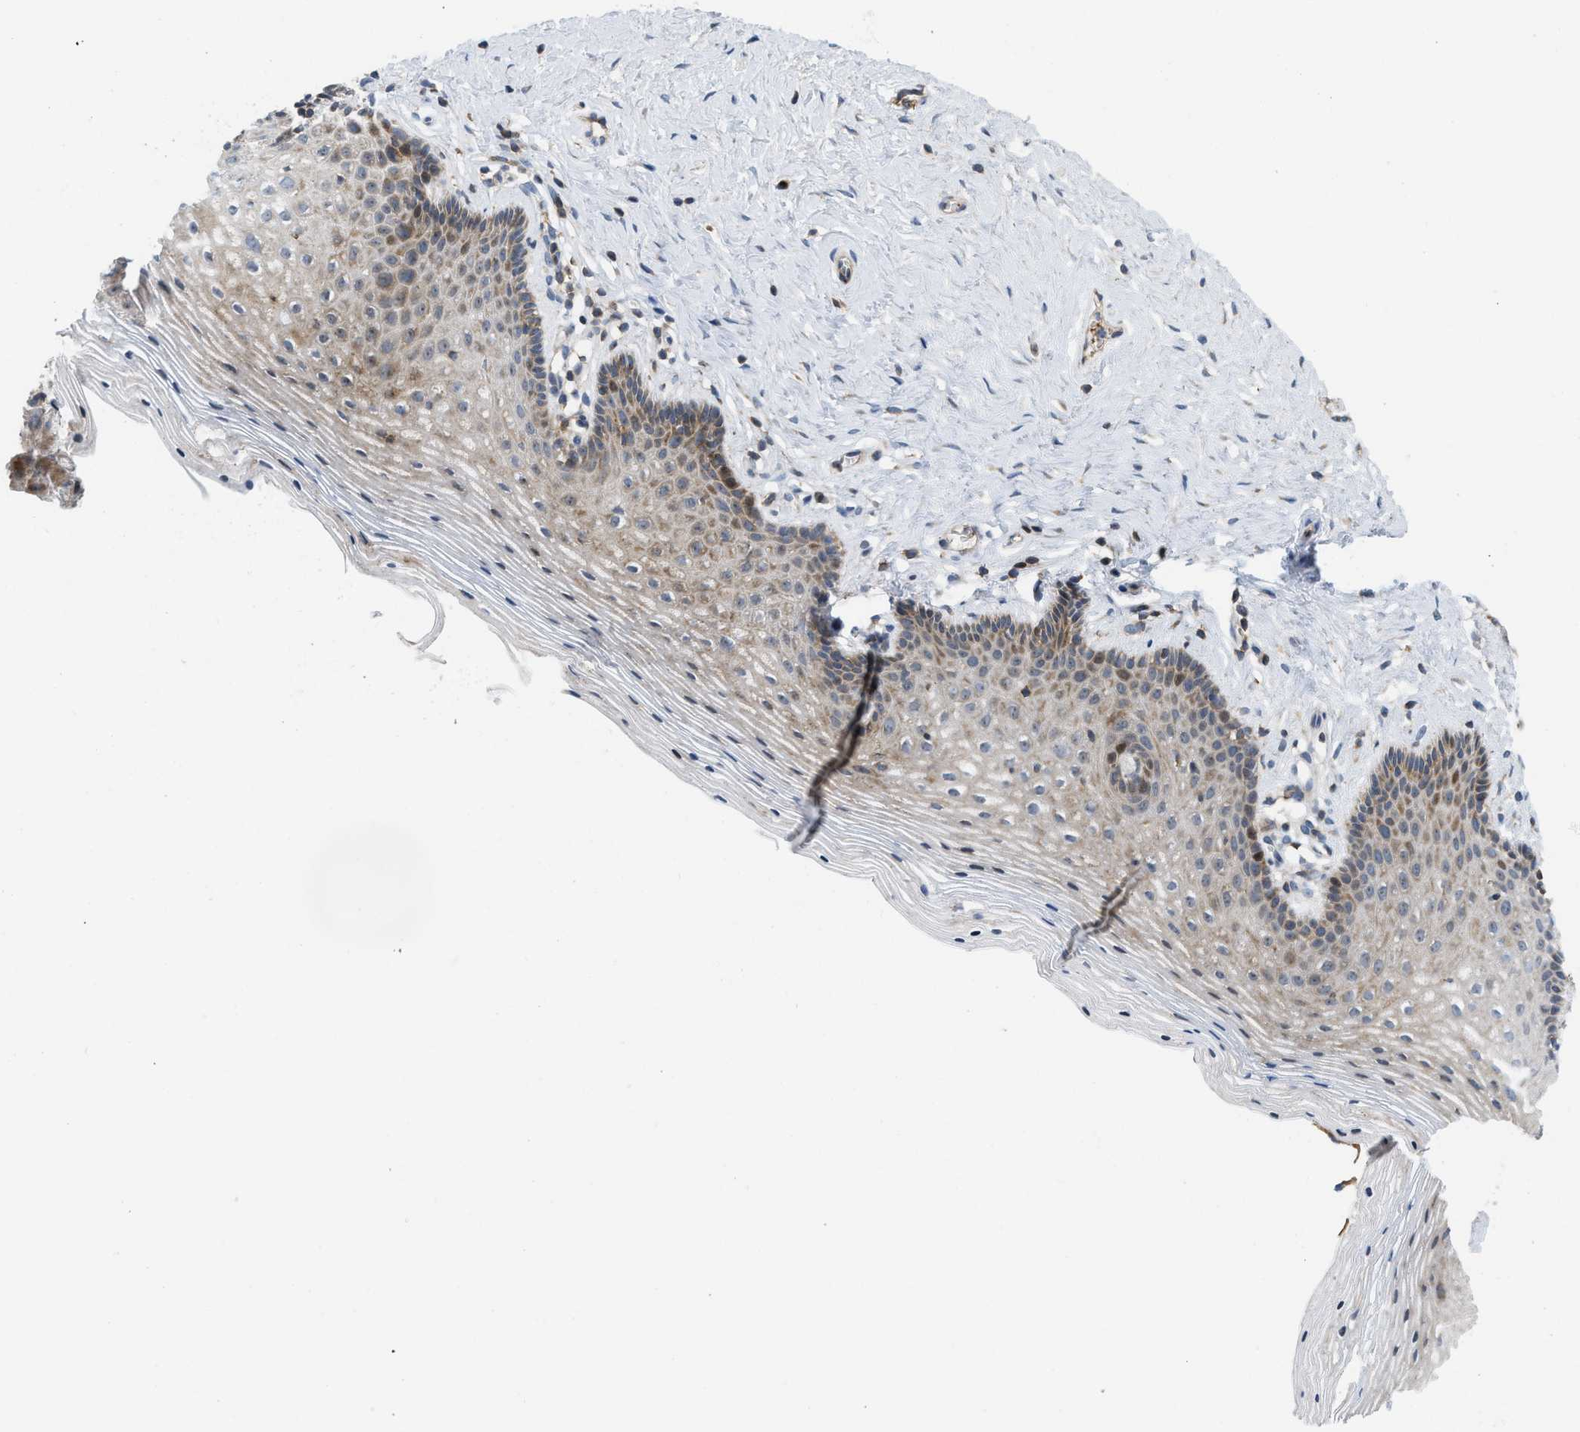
{"staining": {"intensity": "moderate", "quantity": "25%-75%", "location": "cytoplasmic/membranous"}, "tissue": "vagina", "cell_type": "Squamous epithelial cells", "image_type": "normal", "snomed": [{"axis": "morphology", "description": "Normal tissue, NOS"}, {"axis": "topography", "description": "Vagina"}], "caption": "A brown stain shows moderate cytoplasmic/membranous staining of a protein in squamous epithelial cells of normal human vagina. (DAB IHC, brown staining for protein, blue staining for nuclei).", "gene": "DIPK1A", "patient": {"sex": "female", "age": 32}}